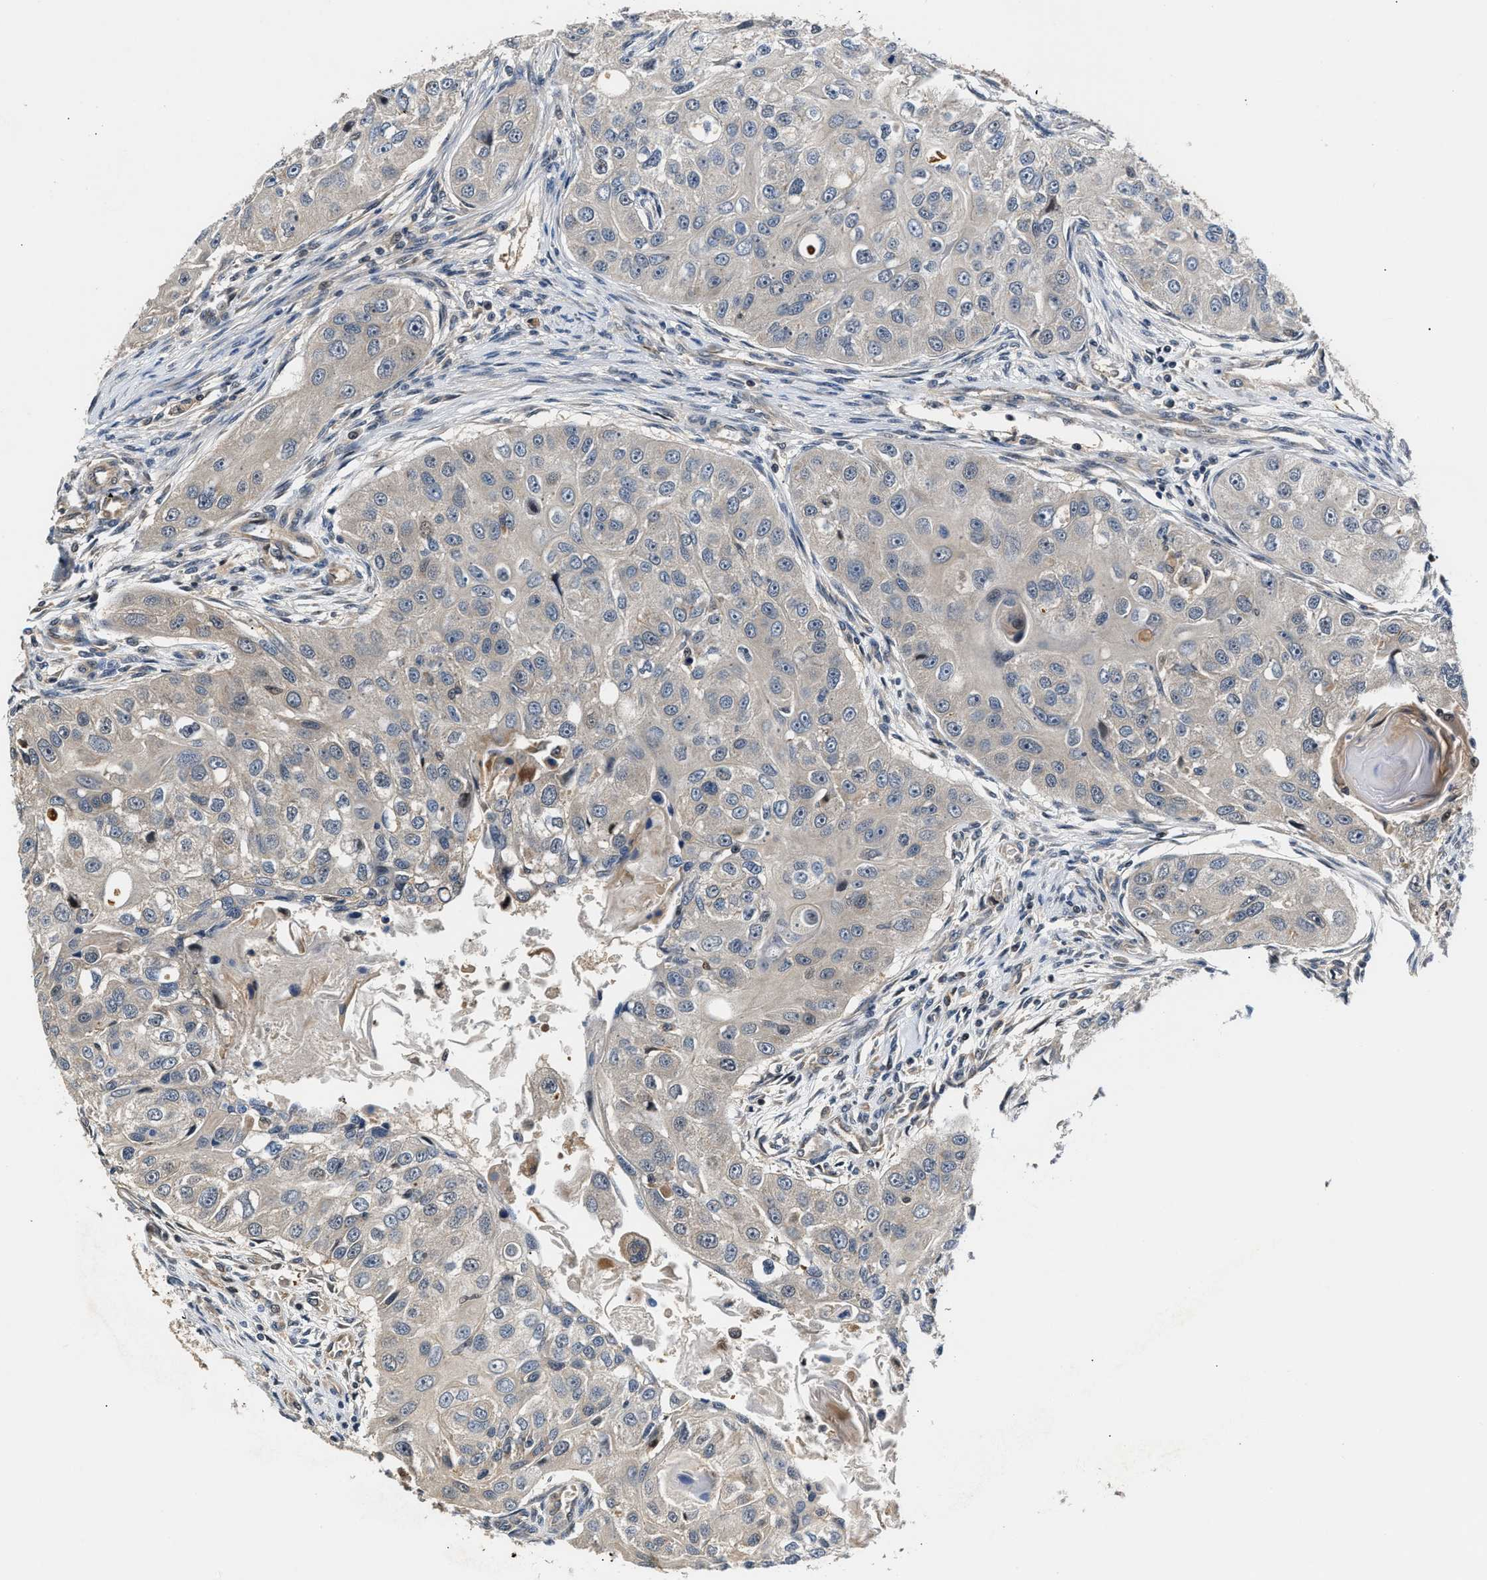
{"staining": {"intensity": "negative", "quantity": "none", "location": "none"}, "tissue": "head and neck cancer", "cell_type": "Tumor cells", "image_type": "cancer", "snomed": [{"axis": "morphology", "description": "Normal tissue, NOS"}, {"axis": "morphology", "description": "Squamous cell carcinoma, NOS"}, {"axis": "topography", "description": "Skeletal muscle"}, {"axis": "topography", "description": "Head-Neck"}], "caption": "Tumor cells show no significant protein staining in head and neck squamous cell carcinoma.", "gene": "TUT7", "patient": {"sex": "male", "age": 51}}